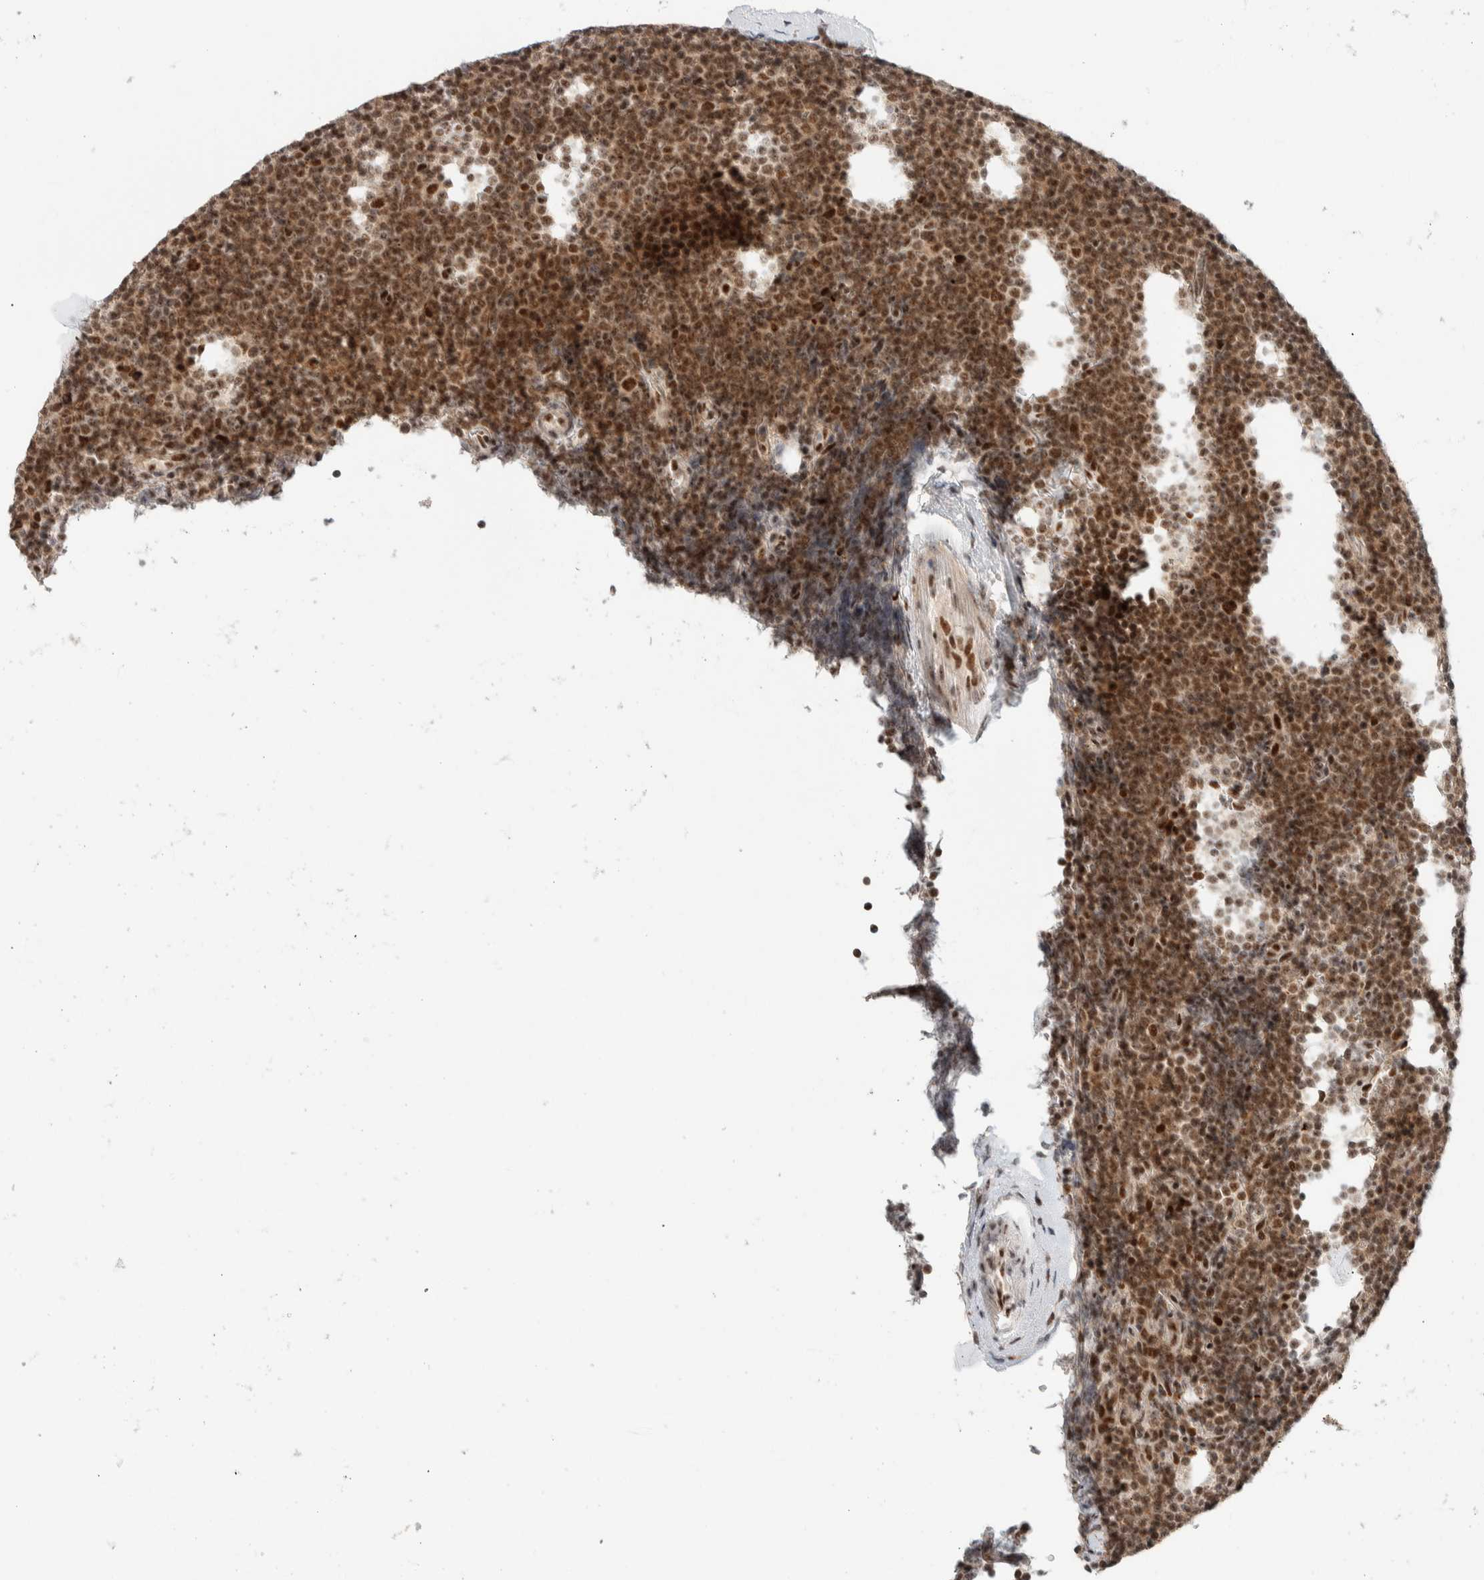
{"staining": {"intensity": "strong", "quantity": ">75%", "location": "nuclear"}, "tissue": "lymphoma", "cell_type": "Tumor cells", "image_type": "cancer", "snomed": [{"axis": "morphology", "description": "Malignant lymphoma, non-Hodgkin's type, Low grade"}, {"axis": "topography", "description": "Lymph node"}], "caption": "Tumor cells show high levels of strong nuclear expression in approximately >75% of cells in human lymphoma.", "gene": "ZBTB2", "patient": {"sex": "female", "age": 67}}